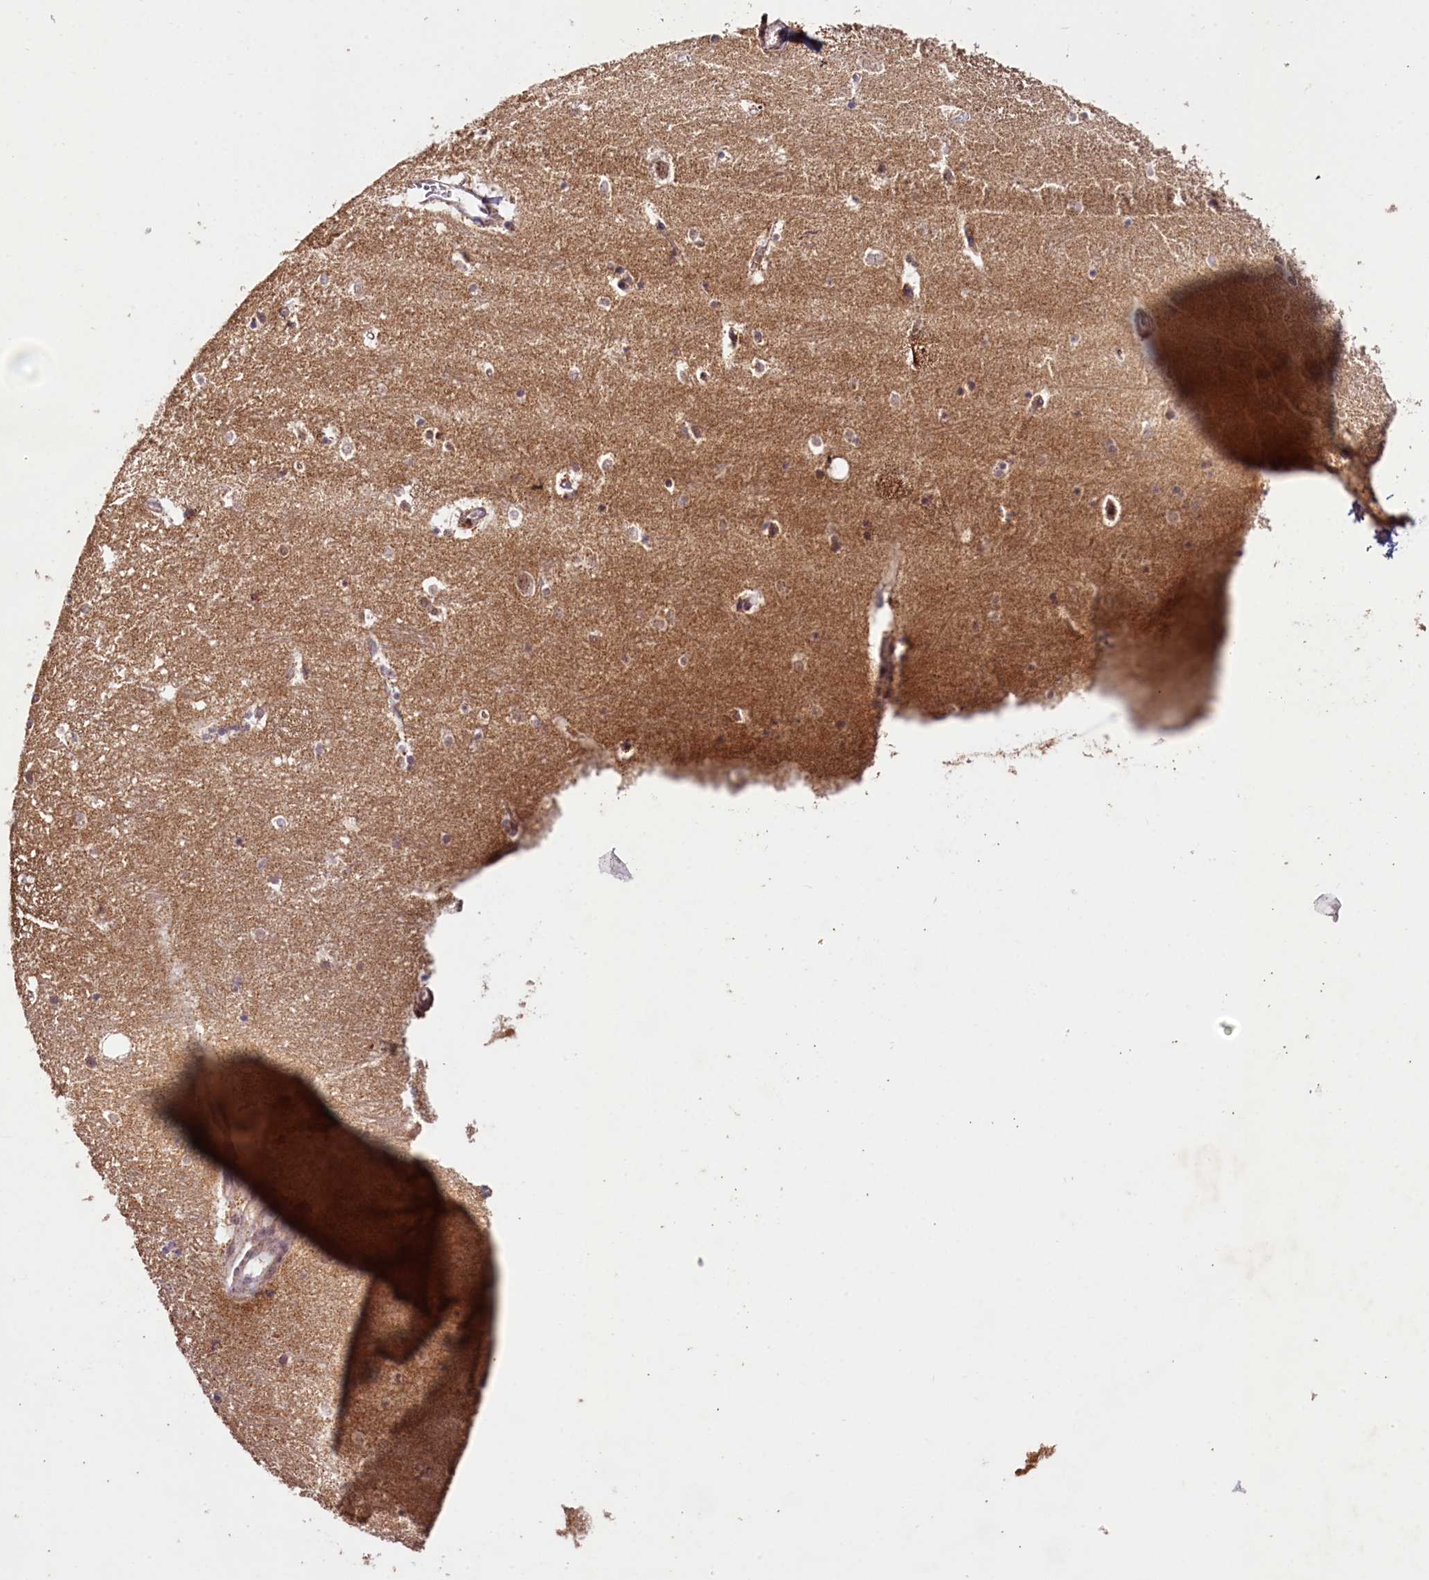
{"staining": {"intensity": "weak", "quantity": "25%-75%", "location": "cytoplasmic/membranous"}, "tissue": "hippocampus", "cell_type": "Glial cells", "image_type": "normal", "snomed": [{"axis": "morphology", "description": "Normal tissue, NOS"}, {"axis": "topography", "description": "Hippocampus"}], "caption": "About 25%-75% of glial cells in unremarkable hippocampus demonstrate weak cytoplasmic/membranous protein staining as visualized by brown immunohistochemical staining.", "gene": "PDE6D", "patient": {"sex": "female", "age": 64}}